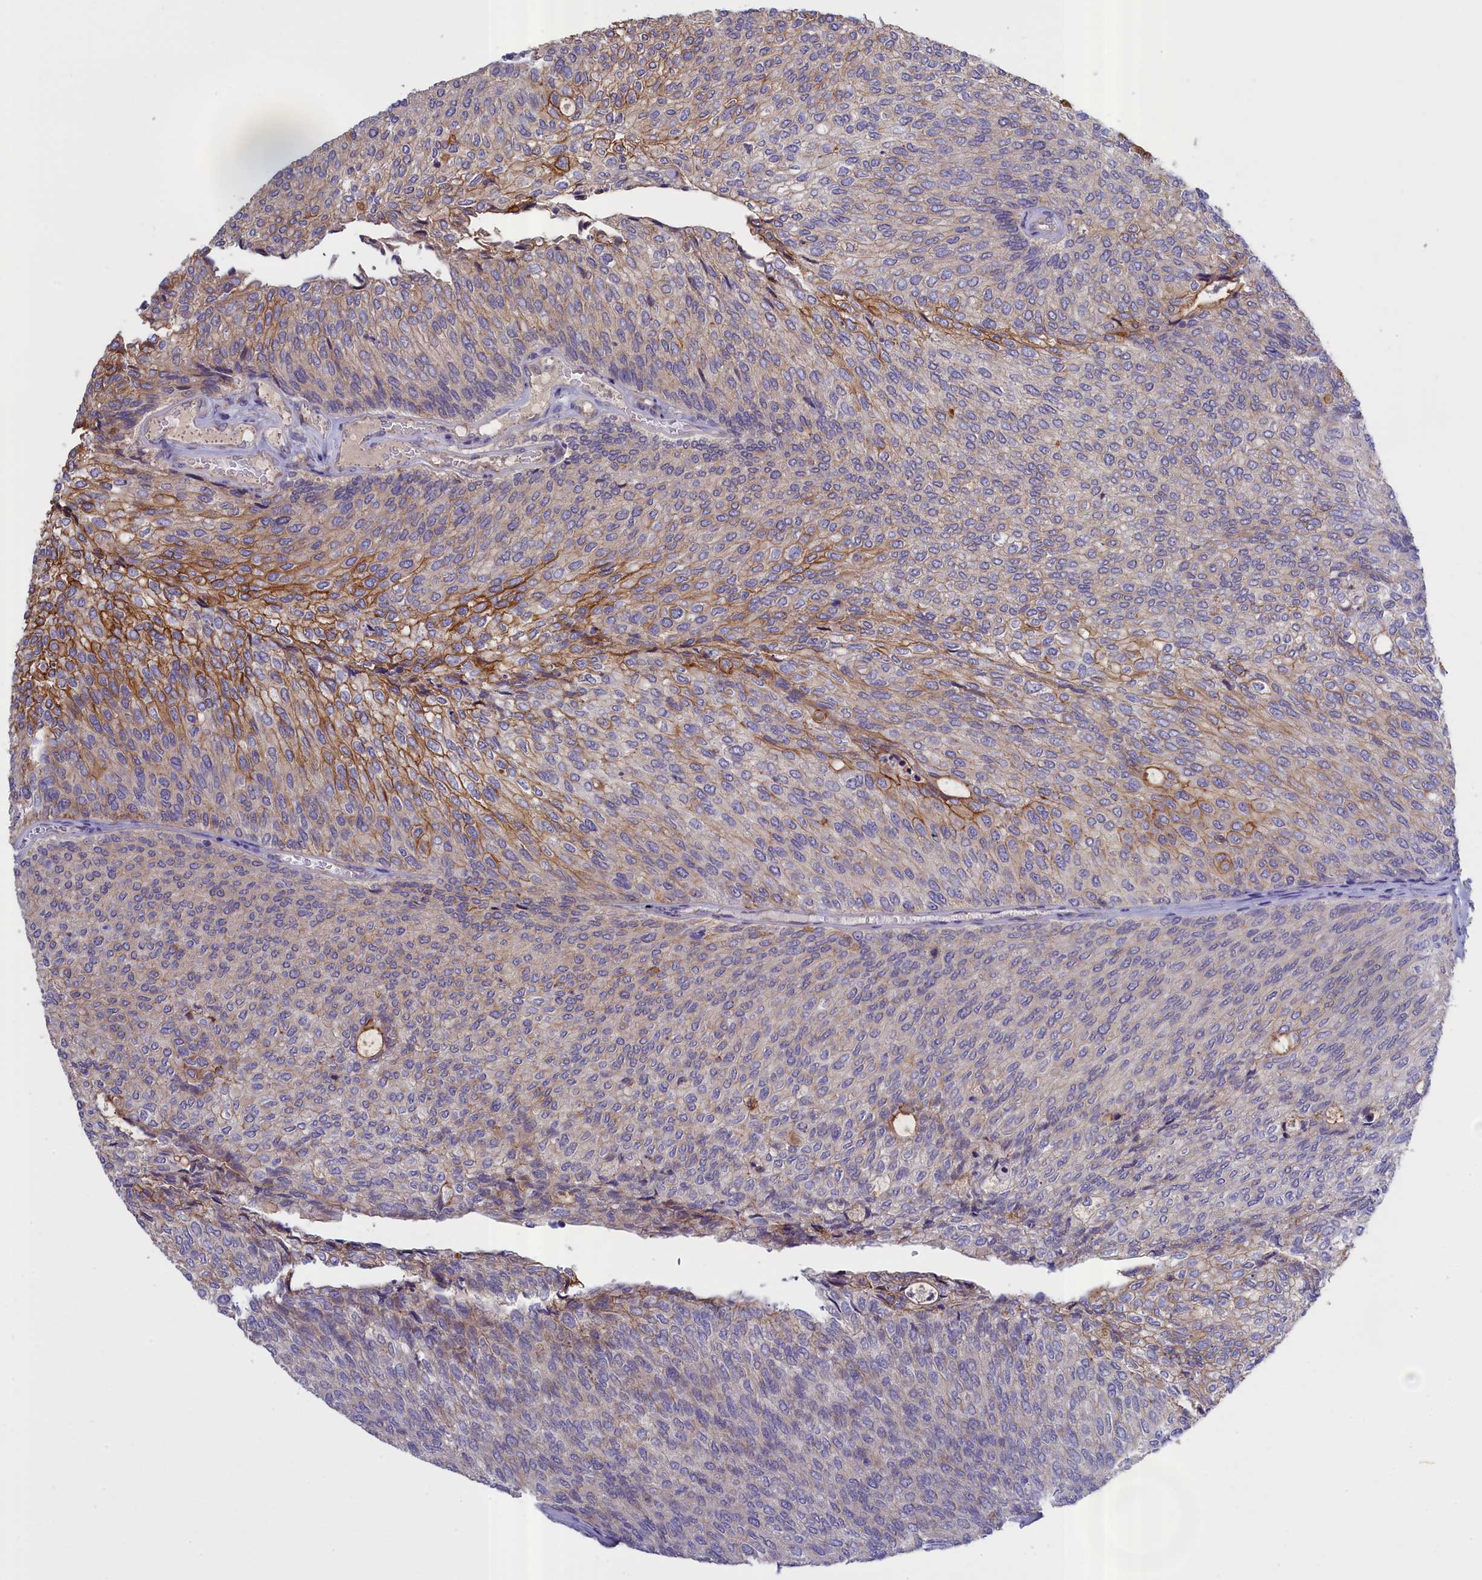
{"staining": {"intensity": "moderate", "quantity": "<25%", "location": "cytoplasmic/membranous"}, "tissue": "urothelial cancer", "cell_type": "Tumor cells", "image_type": "cancer", "snomed": [{"axis": "morphology", "description": "Urothelial carcinoma, Low grade"}, {"axis": "topography", "description": "Urinary bladder"}], "caption": "The image reveals staining of urothelial cancer, revealing moderate cytoplasmic/membranous protein expression (brown color) within tumor cells.", "gene": "COL19A1", "patient": {"sex": "female", "age": 79}}